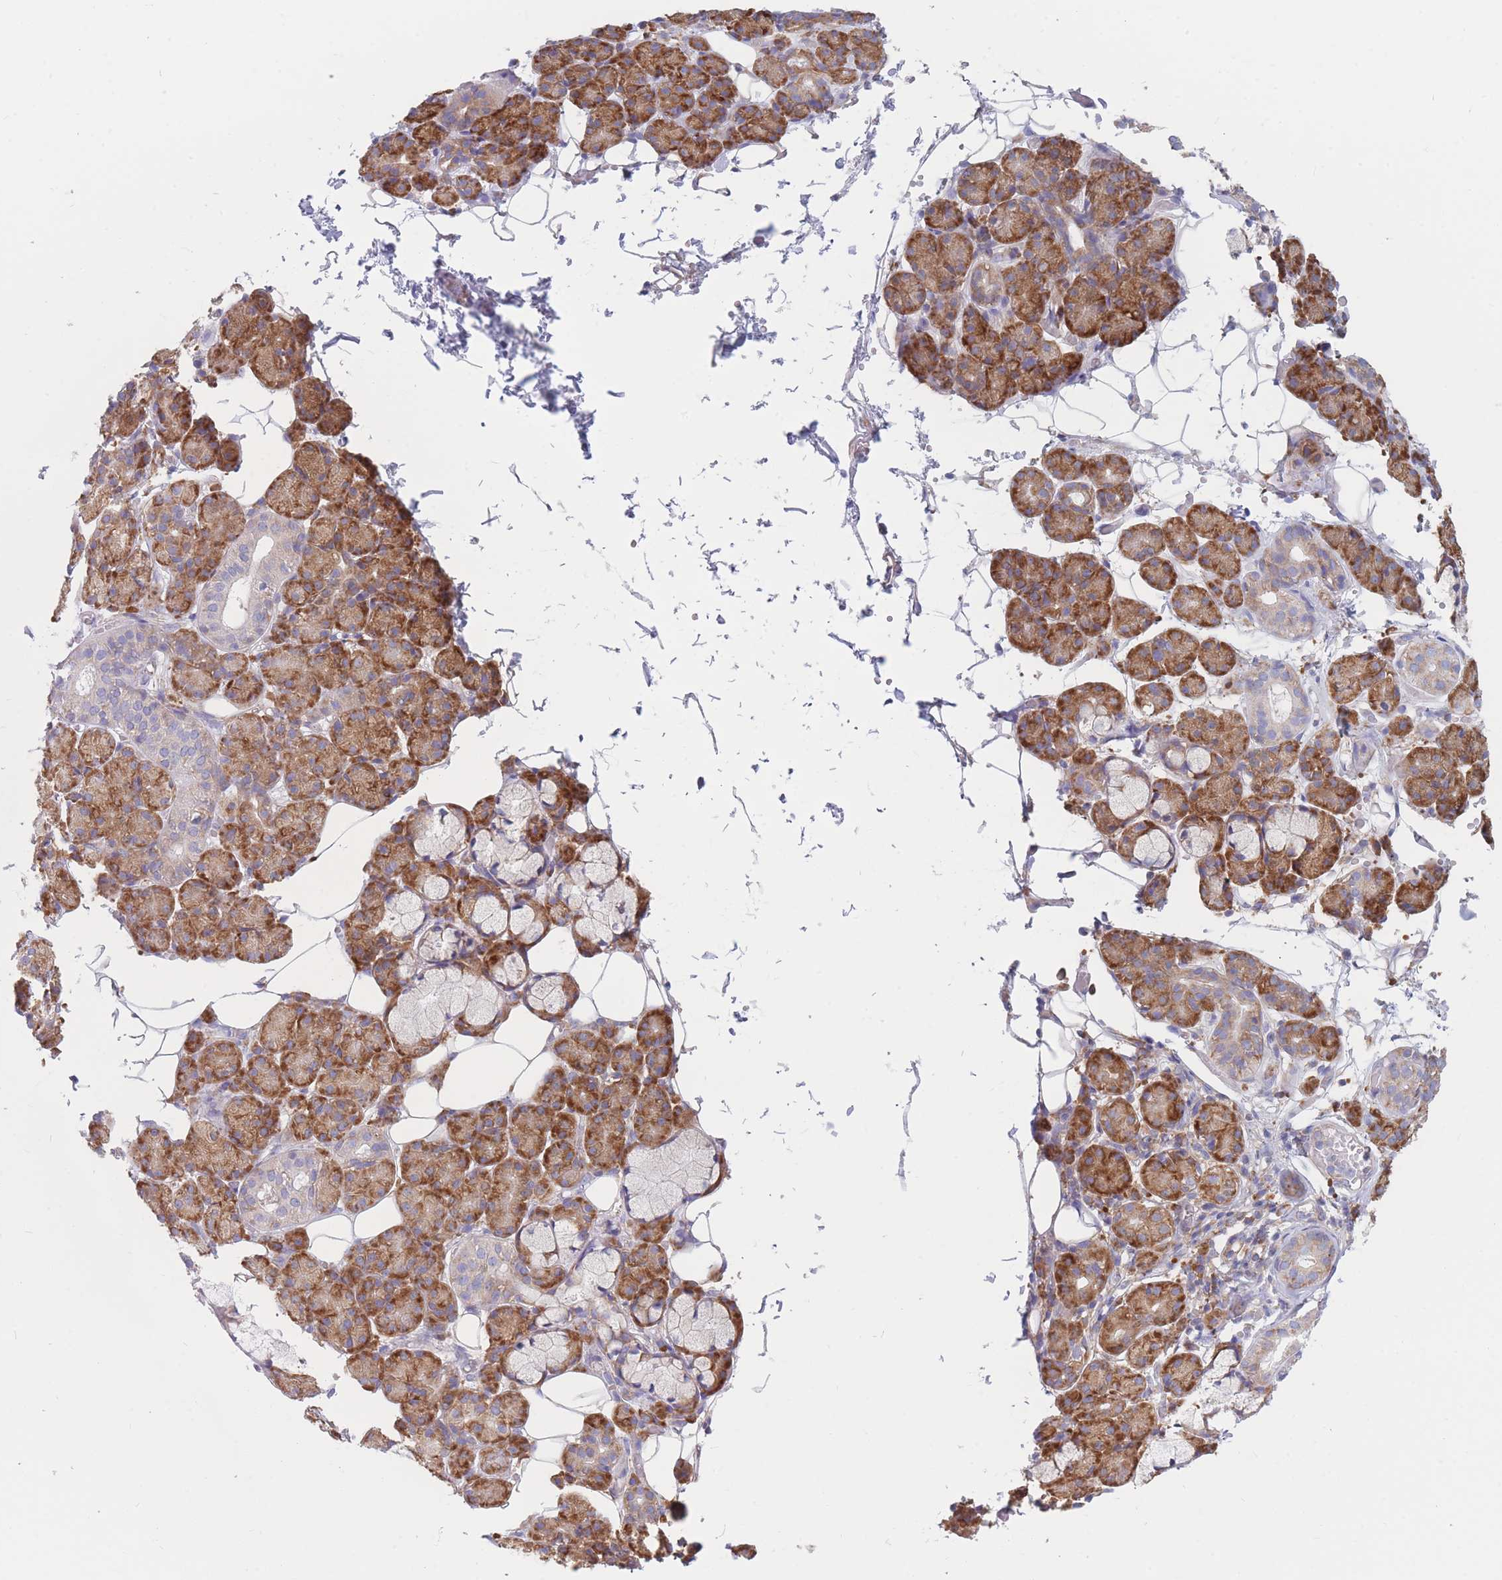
{"staining": {"intensity": "strong", "quantity": ">75%", "location": "cytoplasmic/membranous"}, "tissue": "salivary gland", "cell_type": "Glandular cells", "image_type": "normal", "snomed": [{"axis": "morphology", "description": "Normal tissue, NOS"}, {"axis": "topography", "description": "Salivary gland"}], "caption": "Immunohistochemistry image of normal salivary gland: salivary gland stained using immunohistochemistry shows high levels of strong protein expression localized specifically in the cytoplasmic/membranous of glandular cells, appearing as a cytoplasmic/membranous brown color.", "gene": "RPL8", "patient": {"sex": "male", "age": 63}}